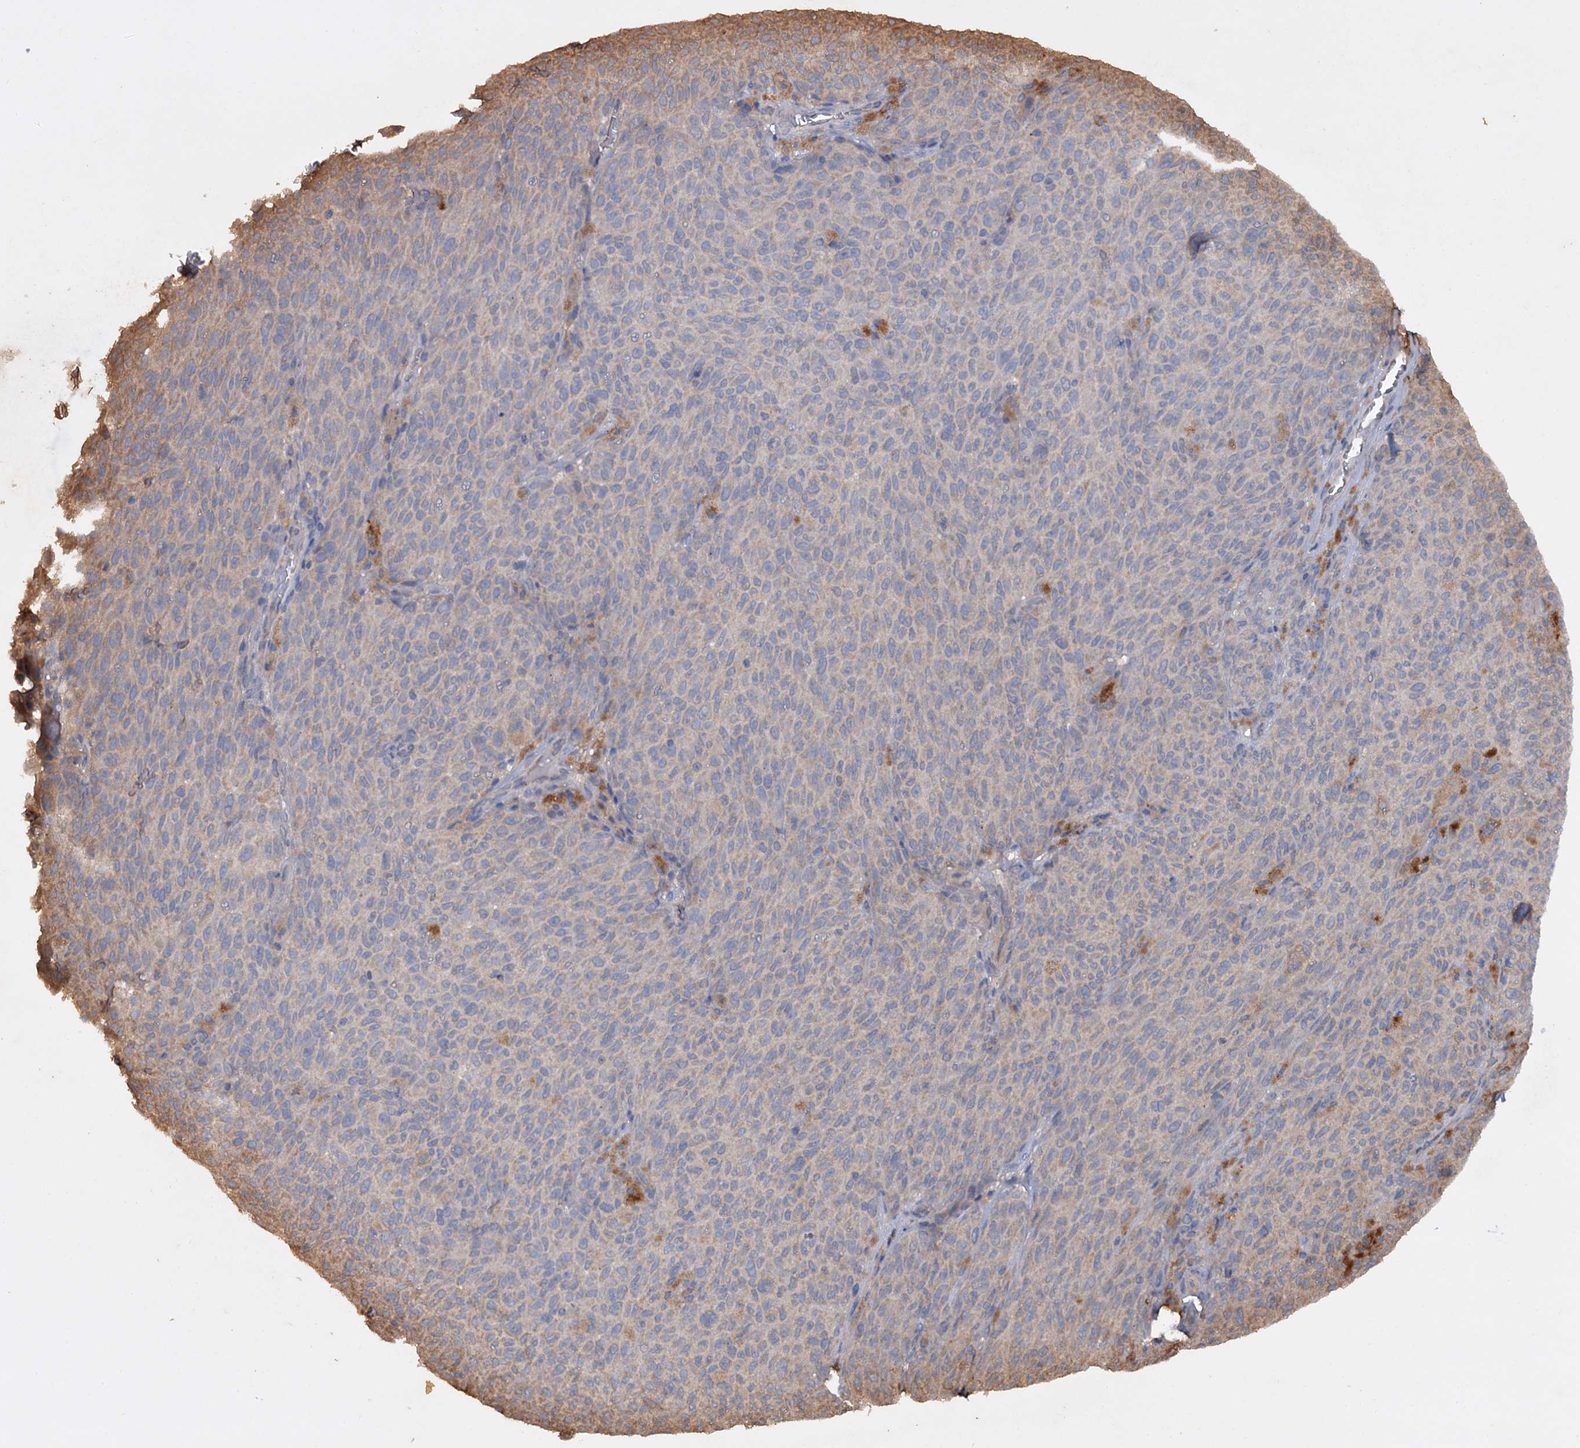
{"staining": {"intensity": "negative", "quantity": "none", "location": "none"}, "tissue": "melanoma", "cell_type": "Tumor cells", "image_type": "cancer", "snomed": [{"axis": "morphology", "description": "Malignant melanoma, NOS"}, {"axis": "topography", "description": "Skin"}], "caption": "A high-resolution histopathology image shows IHC staining of malignant melanoma, which reveals no significant staining in tumor cells.", "gene": "ETFBKMT", "patient": {"sex": "female", "age": 82}}